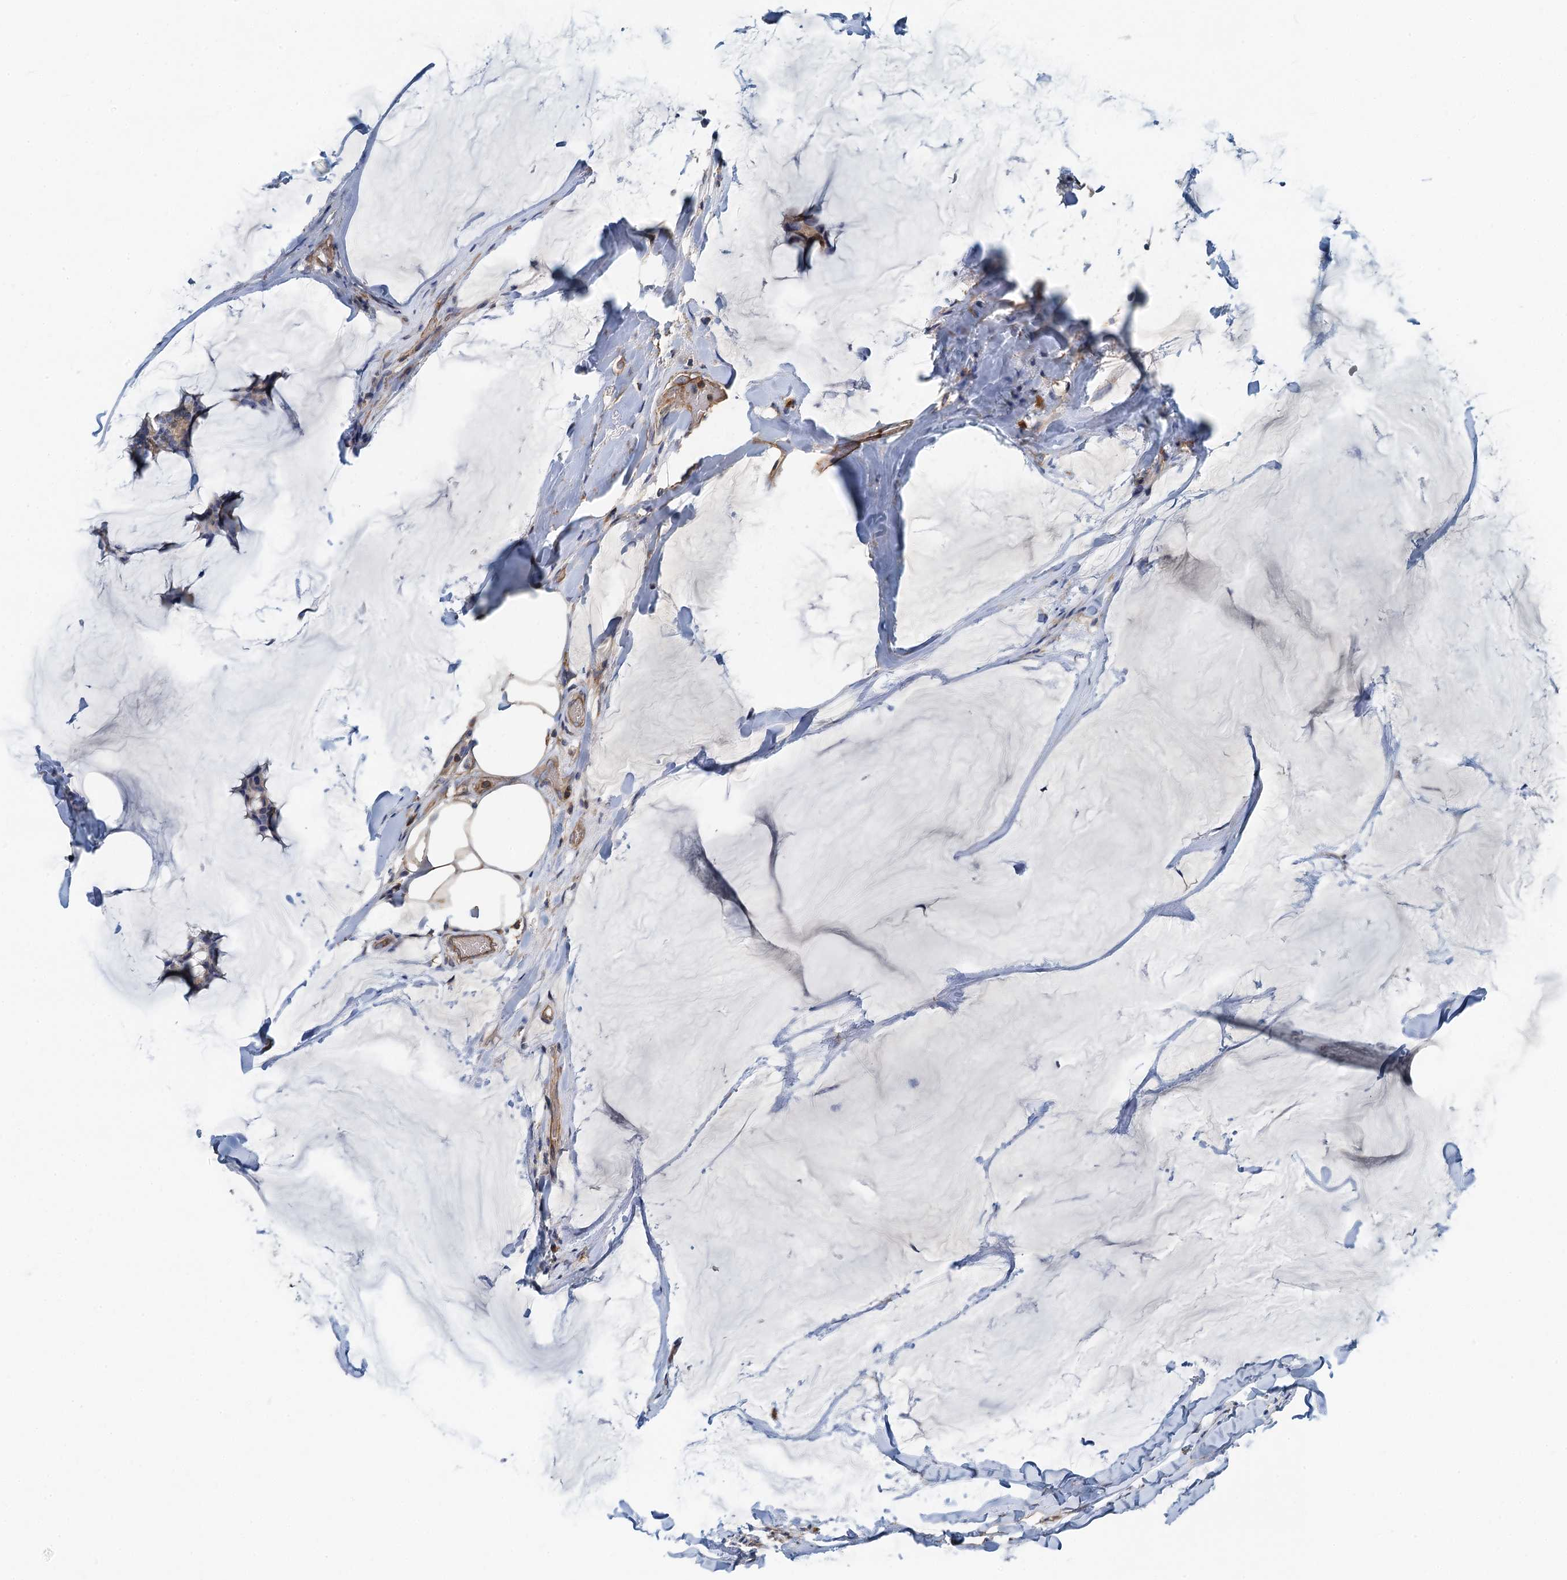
{"staining": {"intensity": "weak", "quantity": "<25%", "location": "cytoplasmic/membranous"}, "tissue": "breast cancer", "cell_type": "Tumor cells", "image_type": "cancer", "snomed": [{"axis": "morphology", "description": "Duct carcinoma"}, {"axis": "topography", "description": "Breast"}], "caption": "Breast cancer stained for a protein using IHC reveals no staining tumor cells.", "gene": "ROGDI", "patient": {"sex": "female", "age": 93}}